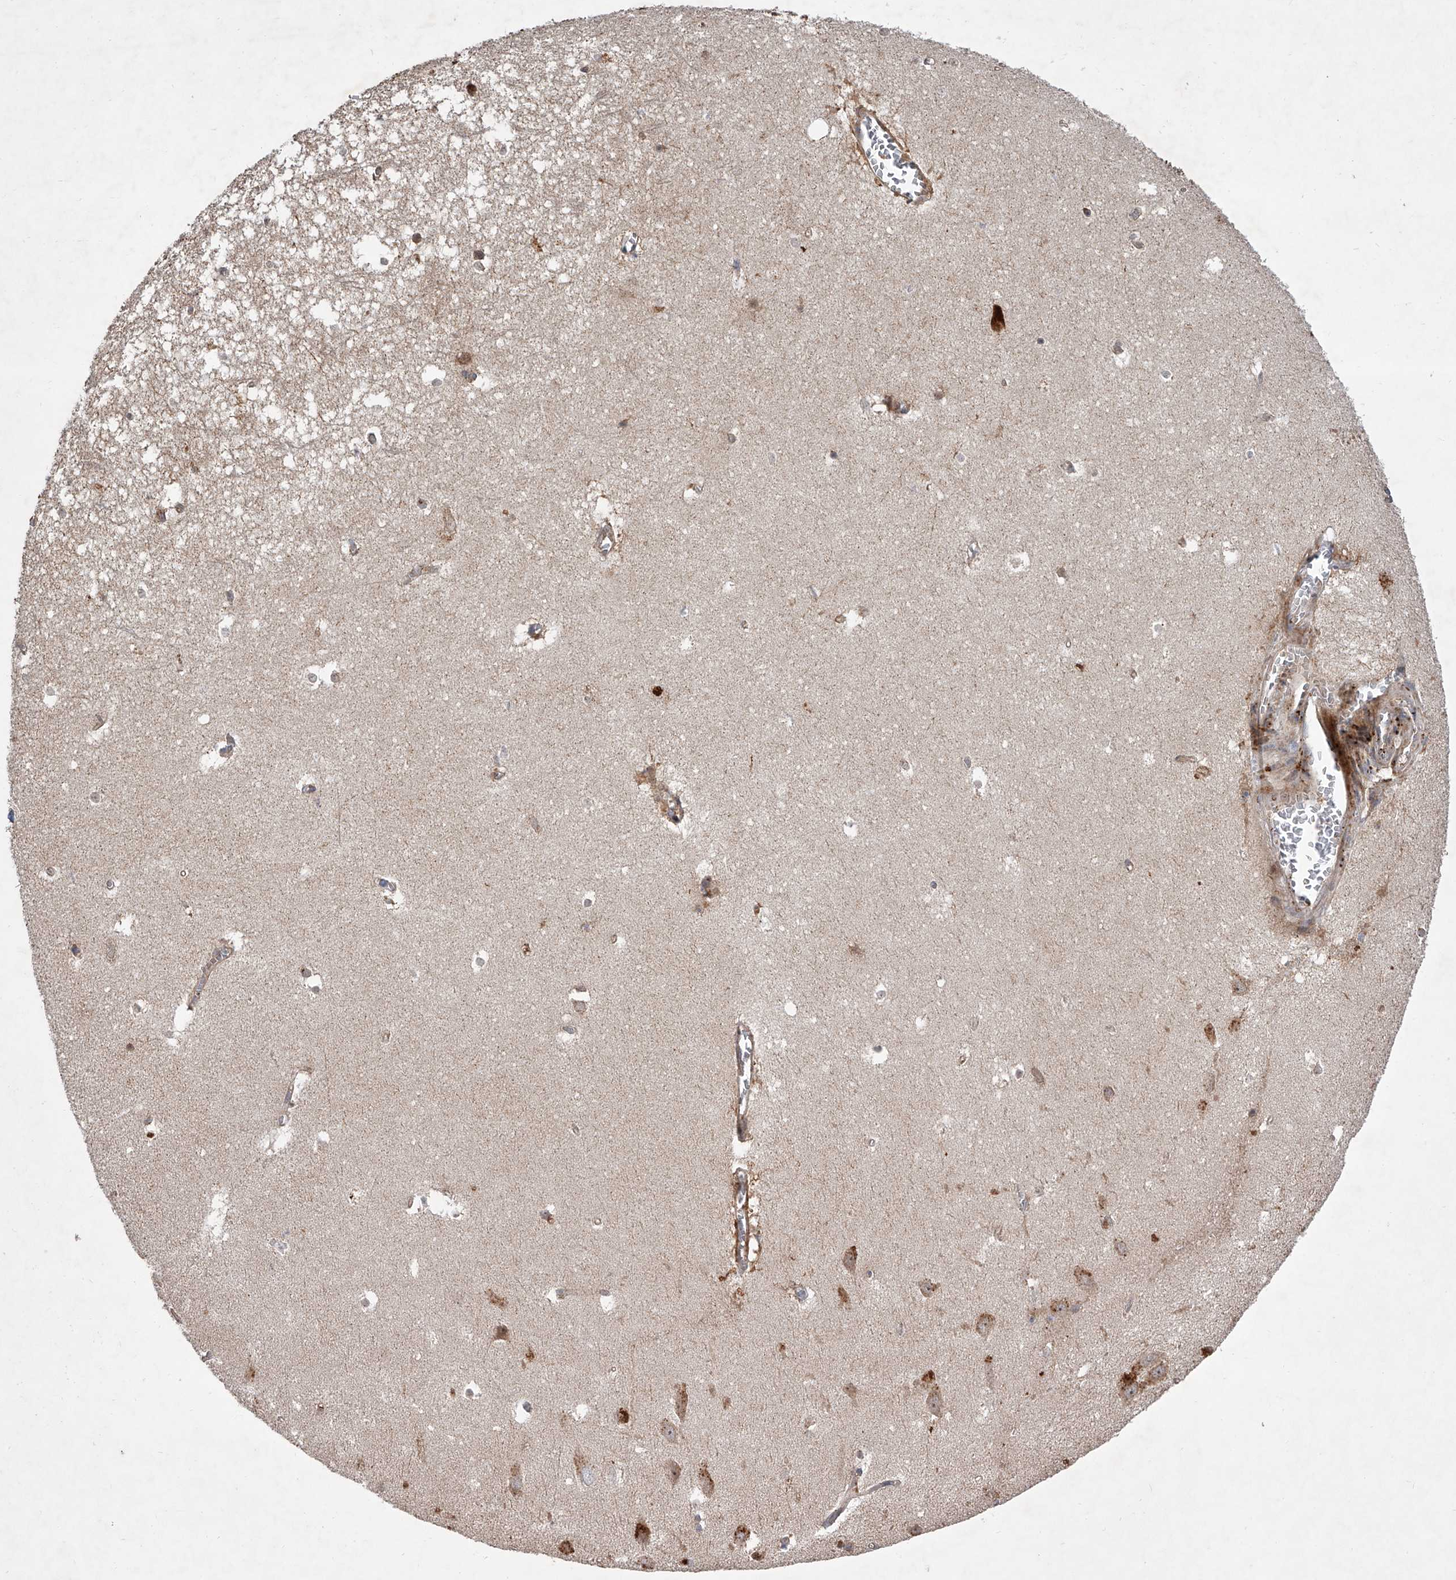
{"staining": {"intensity": "moderate", "quantity": "<25%", "location": "cytoplasmic/membranous"}, "tissue": "hippocampus", "cell_type": "Glial cells", "image_type": "normal", "snomed": [{"axis": "morphology", "description": "Normal tissue, NOS"}, {"axis": "topography", "description": "Hippocampus"}], "caption": "Immunohistochemical staining of benign hippocampus exhibits <25% levels of moderate cytoplasmic/membranous protein expression in about <25% of glial cells.", "gene": "USP47", "patient": {"sex": "female", "age": 64}}